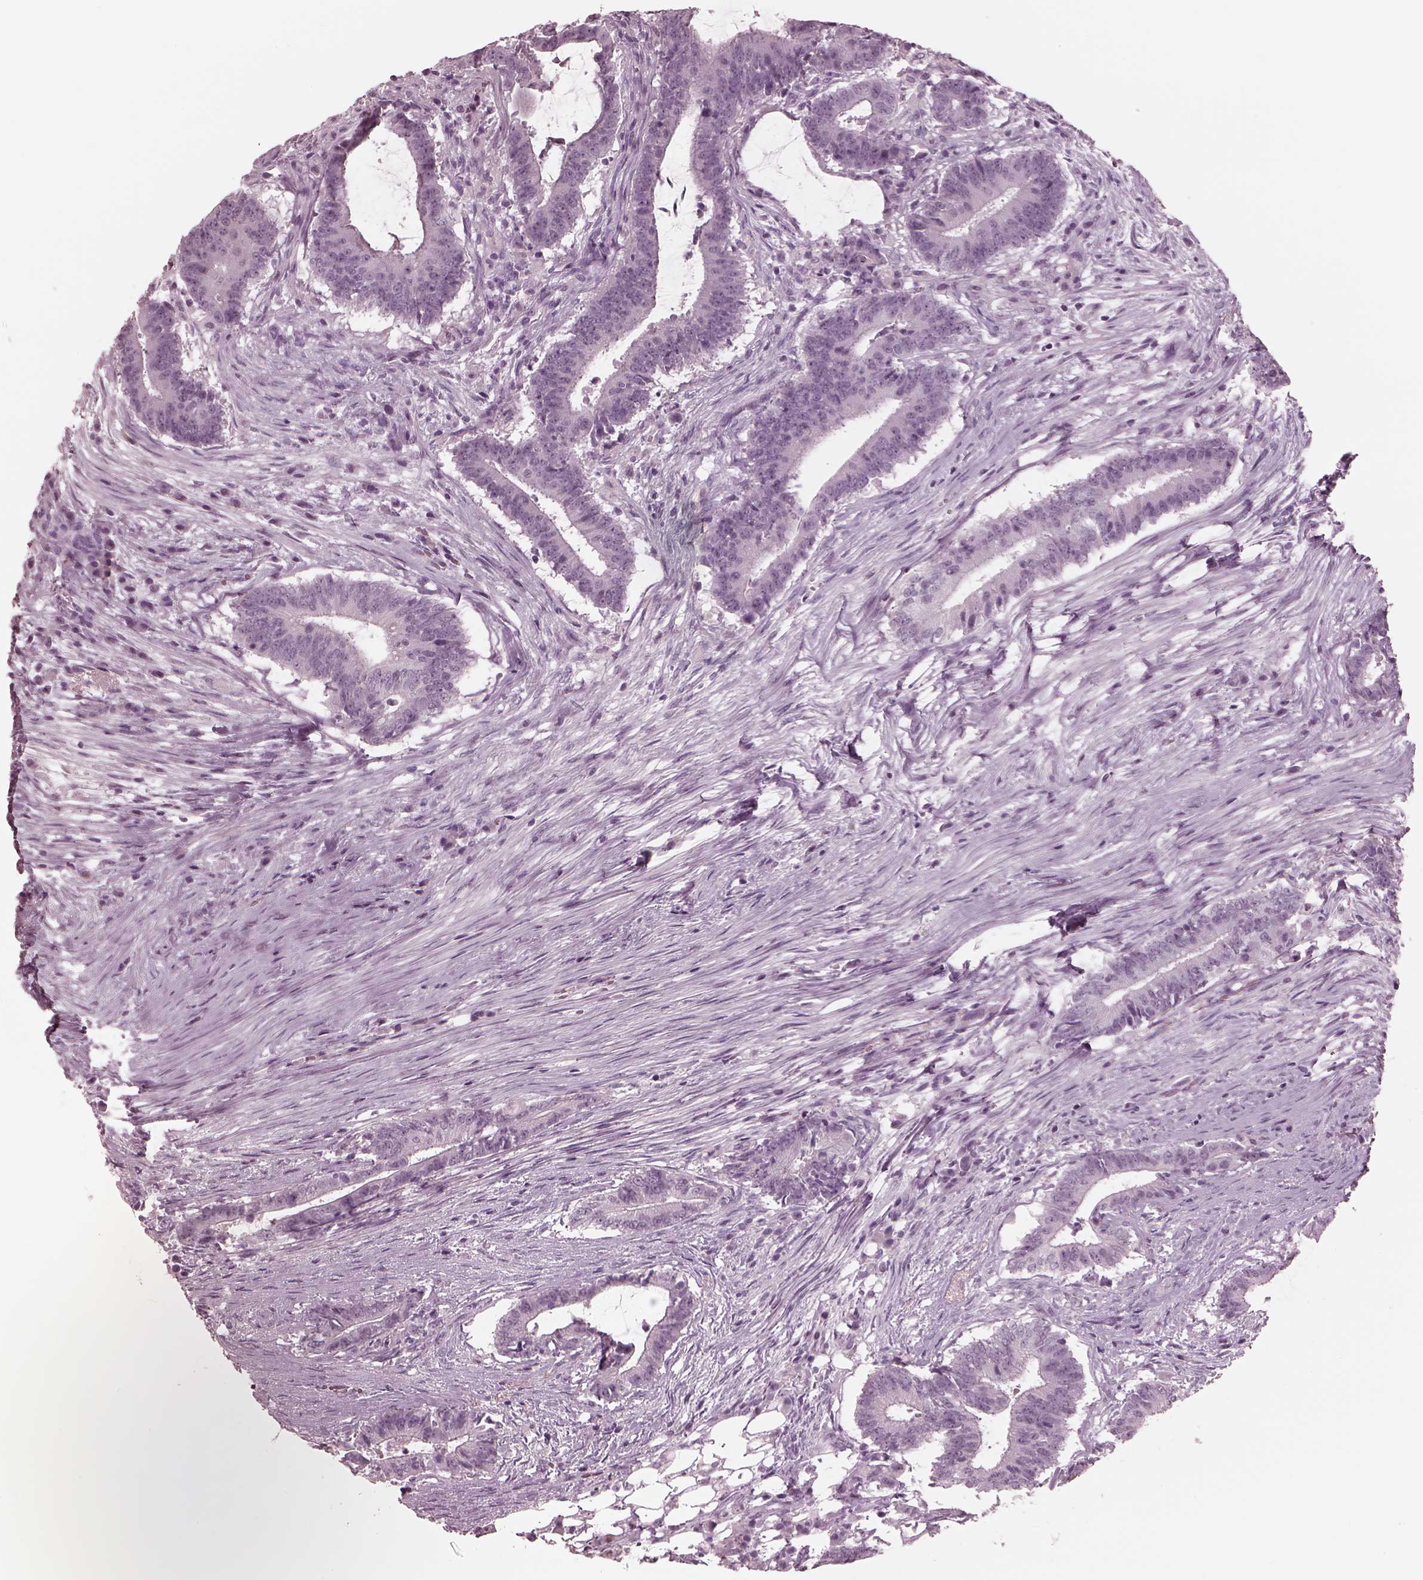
{"staining": {"intensity": "negative", "quantity": "none", "location": "none"}, "tissue": "colorectal cancer", "cell_type": "Tumor cells", "image_type": "cancer", "snomed": [{"axis": "morphology", "description": "Adenocarcinoma, NOS"}, {"axis": "topography", "description": "Colon"}], "caption": "Immunohistochemistry (IHC) image of neoplastic tissue: human adenocarcinoma (colorectal) stained with DAB shows no significant protein staining in tumor cells.", "gene": "C2orf81", "patient": {"sex": "female", "age": 43}}